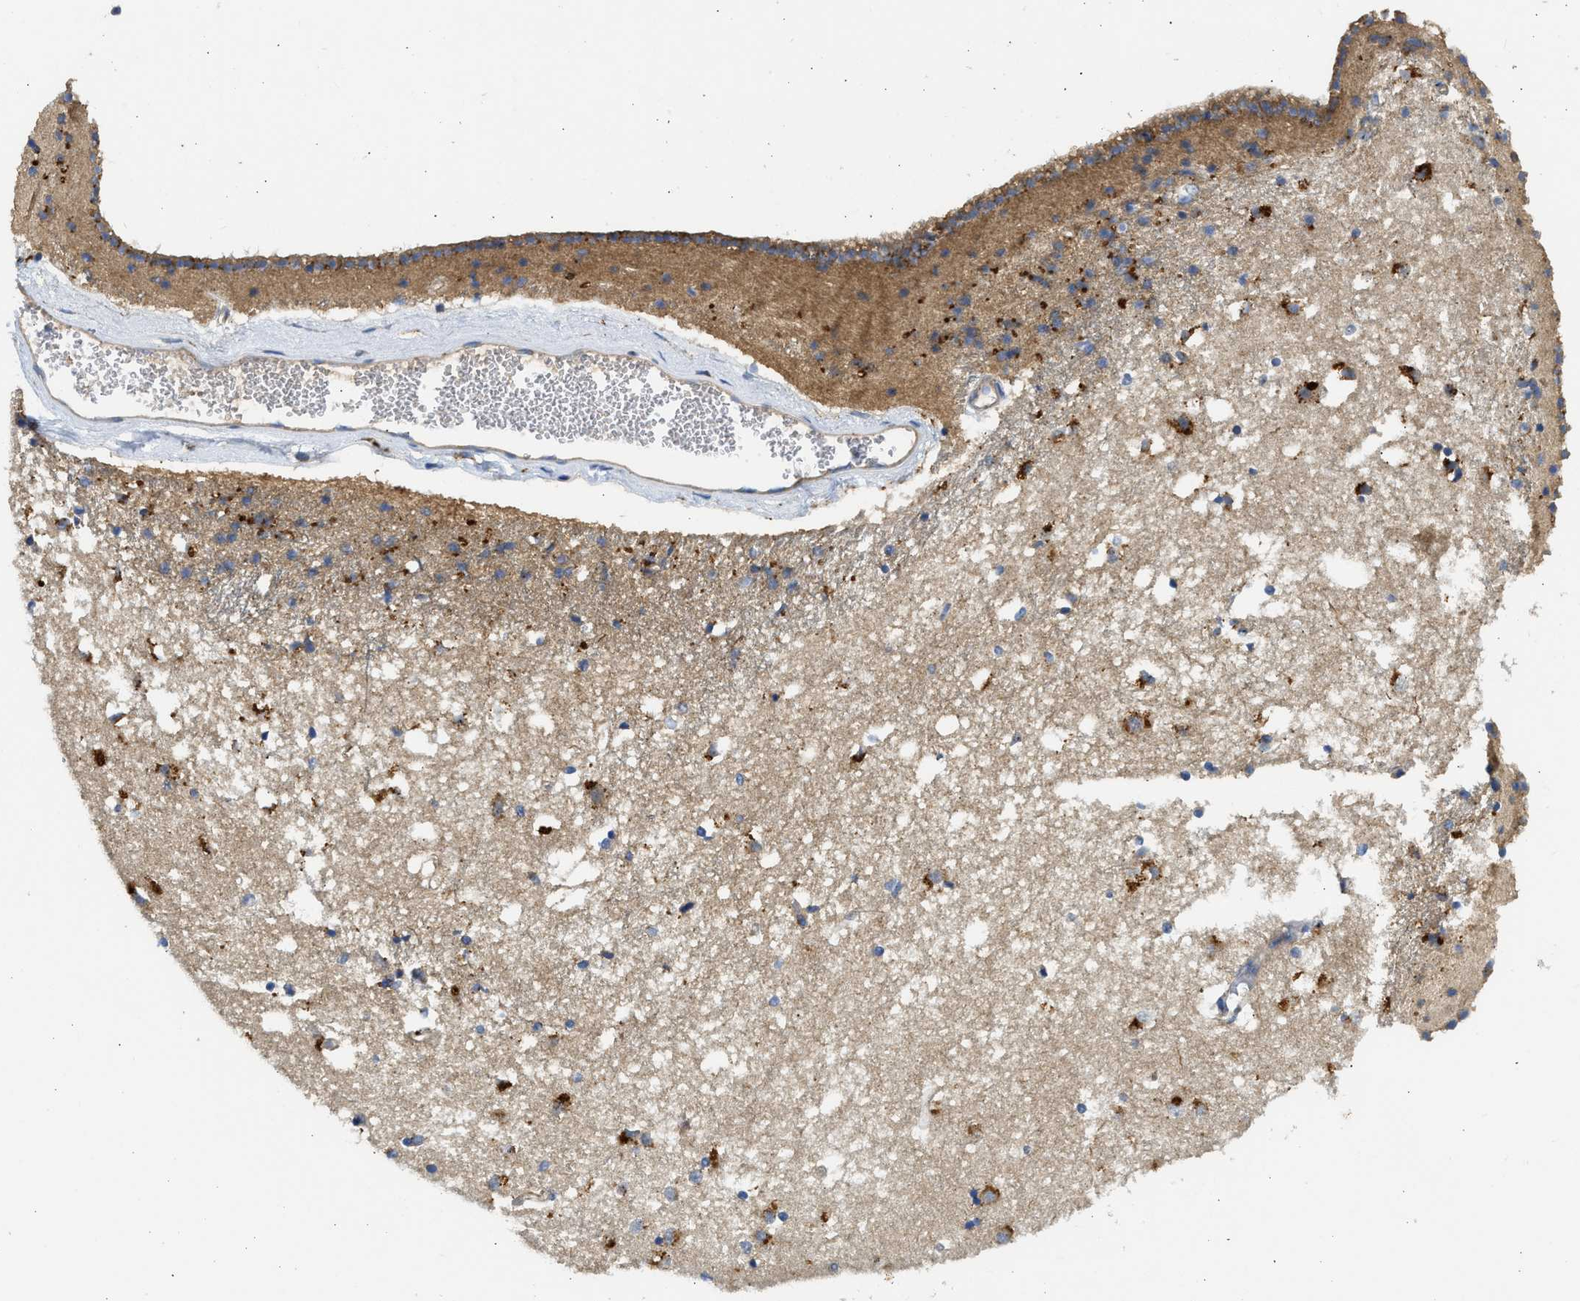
{"staining": {"intensity": "moderate", "quantity": "25%-75%", "location": "cytoplasmic/membranous"}, "tissue": "caudate", "cell_type": "Glial cells", "image_type": "normal", "snomed": [{"axis": "morphology", "description": "Normal tissue, NOS"}, {"axis": "topography", "description": "Lateral ventricle wall"}], "caption": "Human caudate stained with a protein marker reveals moderate staining in glial cells.", "gene": "CSRNP2", "patient": {"sex": "male", "age": 45}}